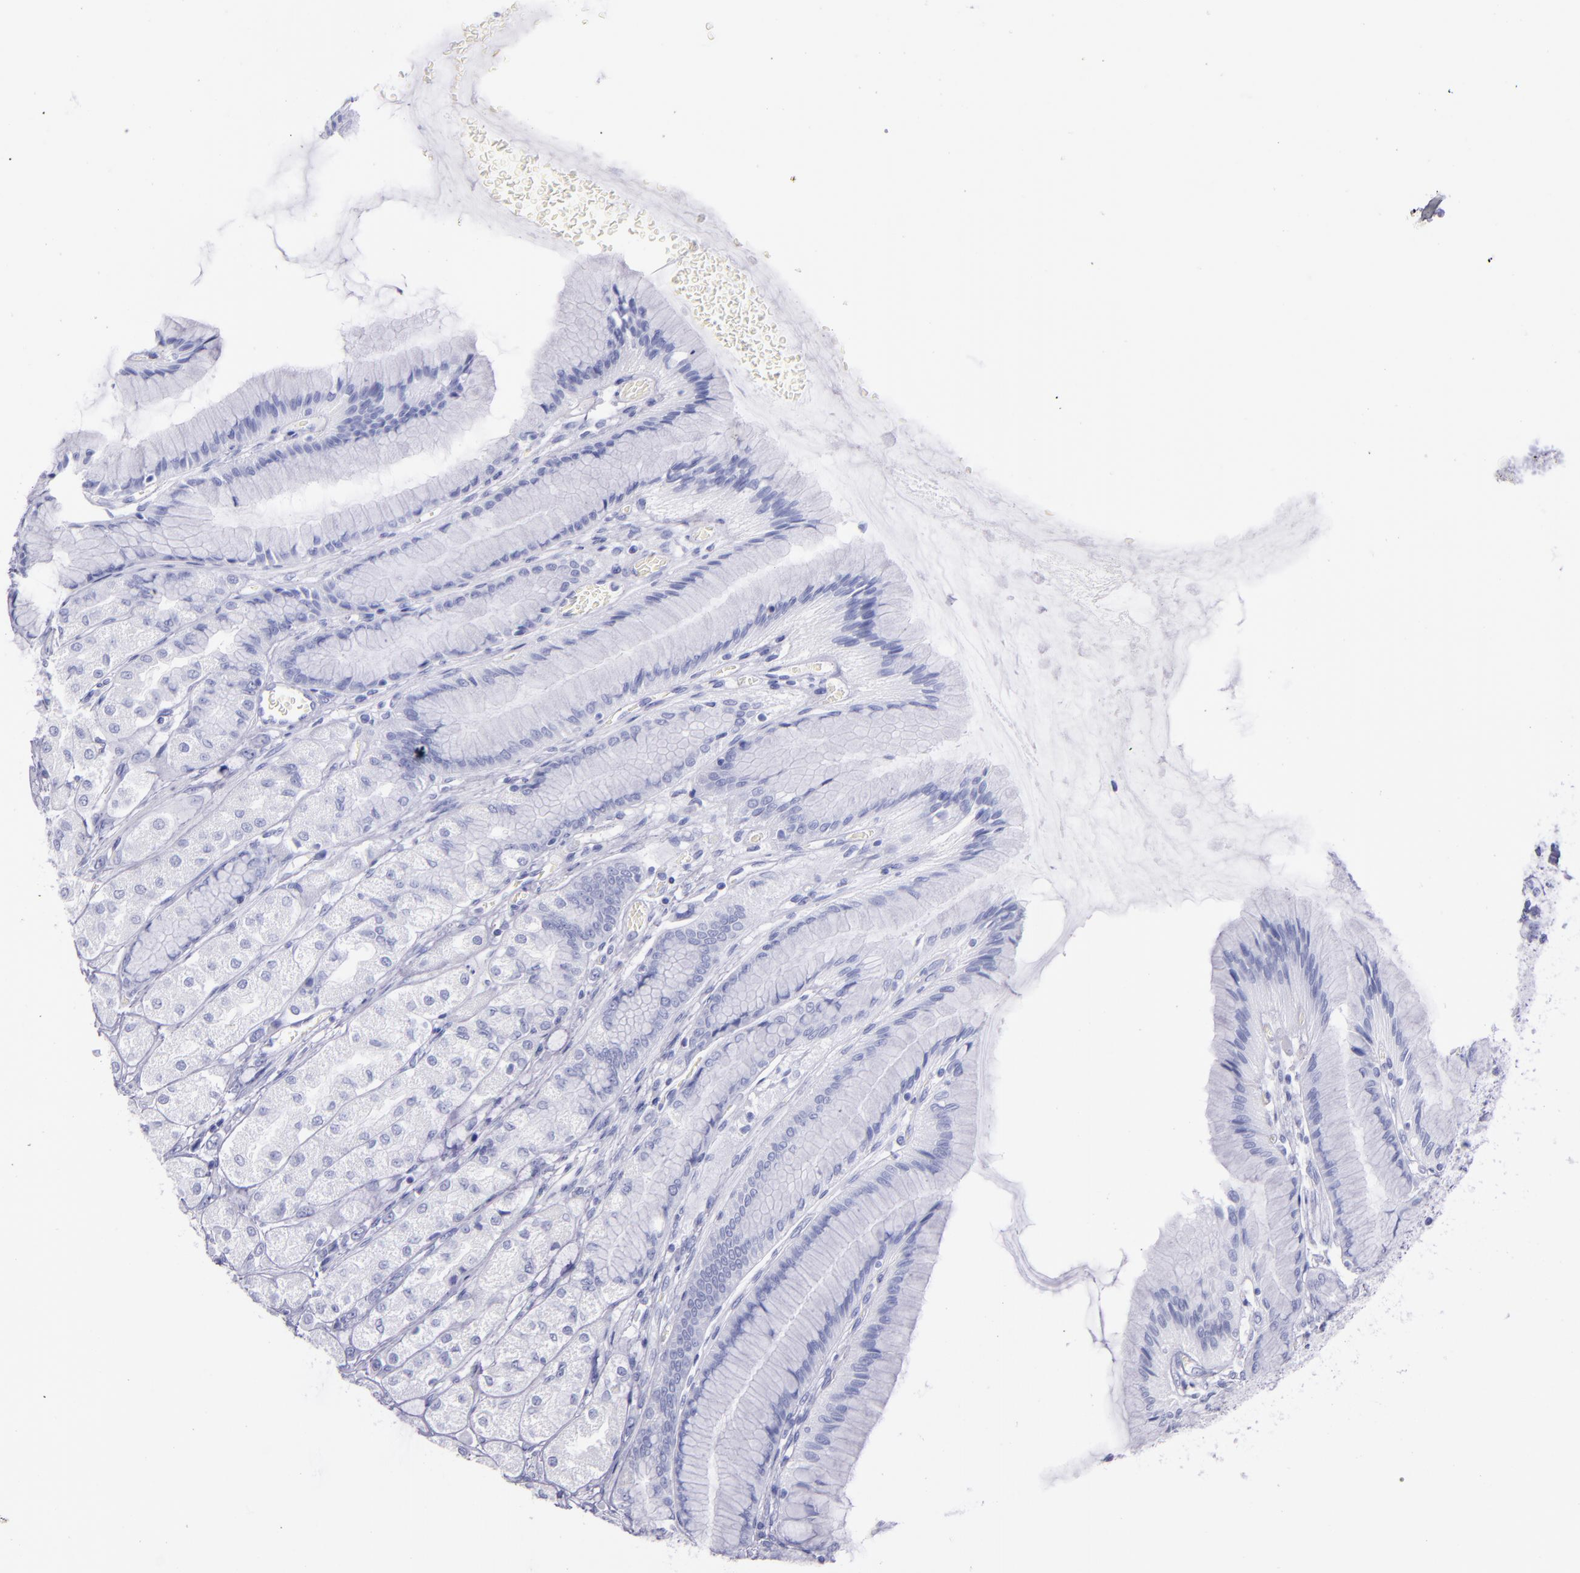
{"staining": {"intensity": "negative", "quantity": "none", "location": "none"}, "tissue": "stomach", "cell_type": "Glandular cells", "image_type": "normal", "snomed": [{"axis": "morphology", "description": "Normal tissue, NOS"}, {"axis": "morphology", "description": "Adenocarcinoma, NOS"}, {"axis": "topography", "description": "Stomach"}, {"axis": "topography", "description": "Stomach, lower"}], "caption": "A high-resolution image shows immunohistochemistry staining of unremarkable stomach, which exhibits no significant staining in glandular cells. The staining was performed using DAB (3,3'-diaminobenzidine) to visualize the protein expression in brown, while the nuclei were stained in blue with hematoxylin (Magnification: 20x).", "gene": "SFTPB", "patient": {"sex": "female", "age": 65}}